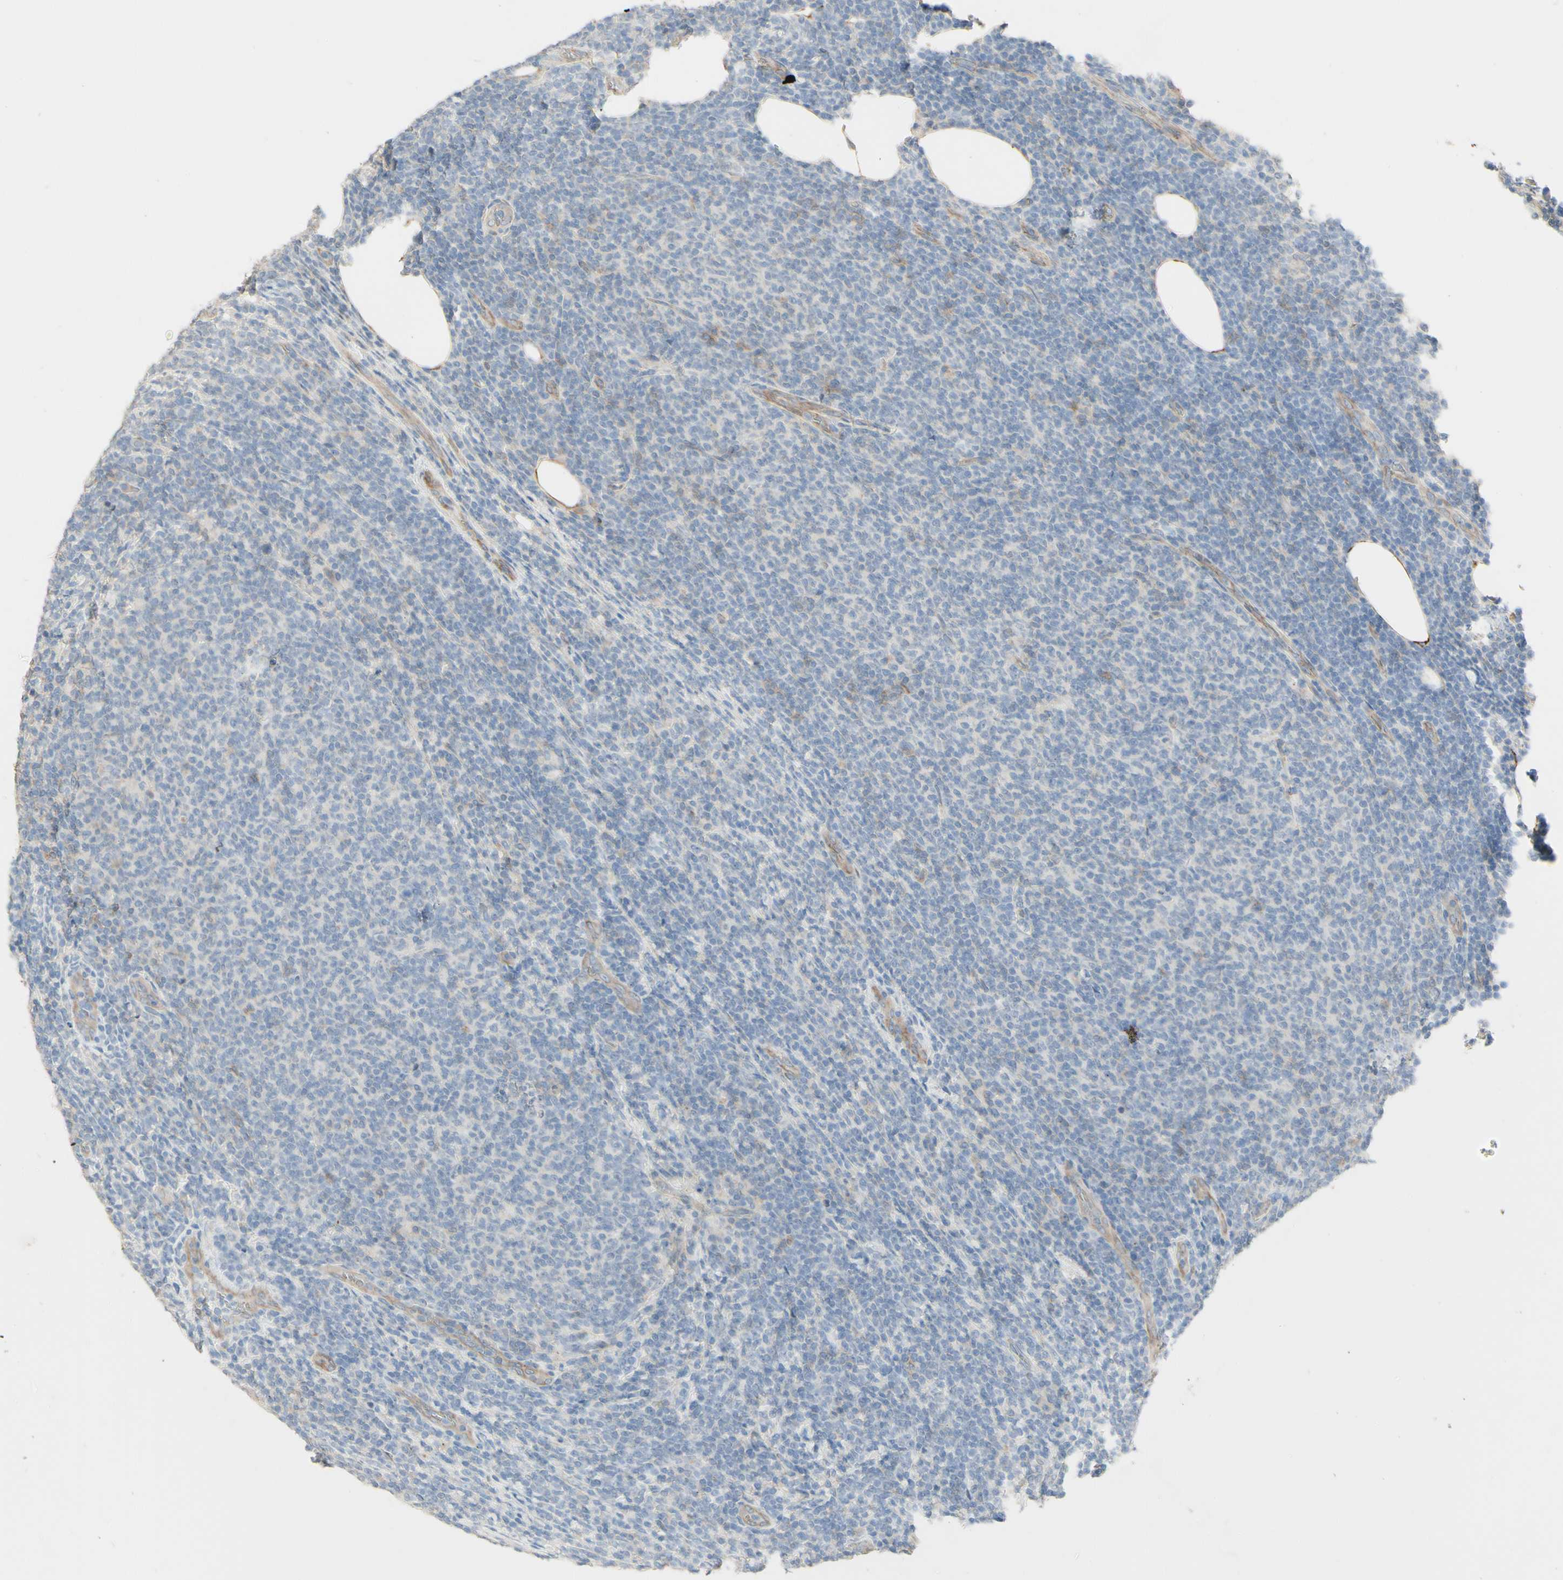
{"staining": {"intensity": "negative", "quantity": "none", "location": "none"}, "tissue": "lymphoma", "cell_type": "Tumor cells", "image_type": "cancer", "snomed": [{"axis": "morphology", "description": "Malignant lymphoma, non-Hodgkin's type, Low grade"}, {"axis": "topography", "description": "Lymph node"}], "caption": "Immunohistochemistry histopathology image of lymphoma stained for a protein (brown), which demonstrates no expression in tumor cells. (DAB (3,3'-diaminobenzidine) immunohistochemistry with hematoxylin counter stain).", "gene": "RNF149", "patient": {"sex": "male", "age": 66}}